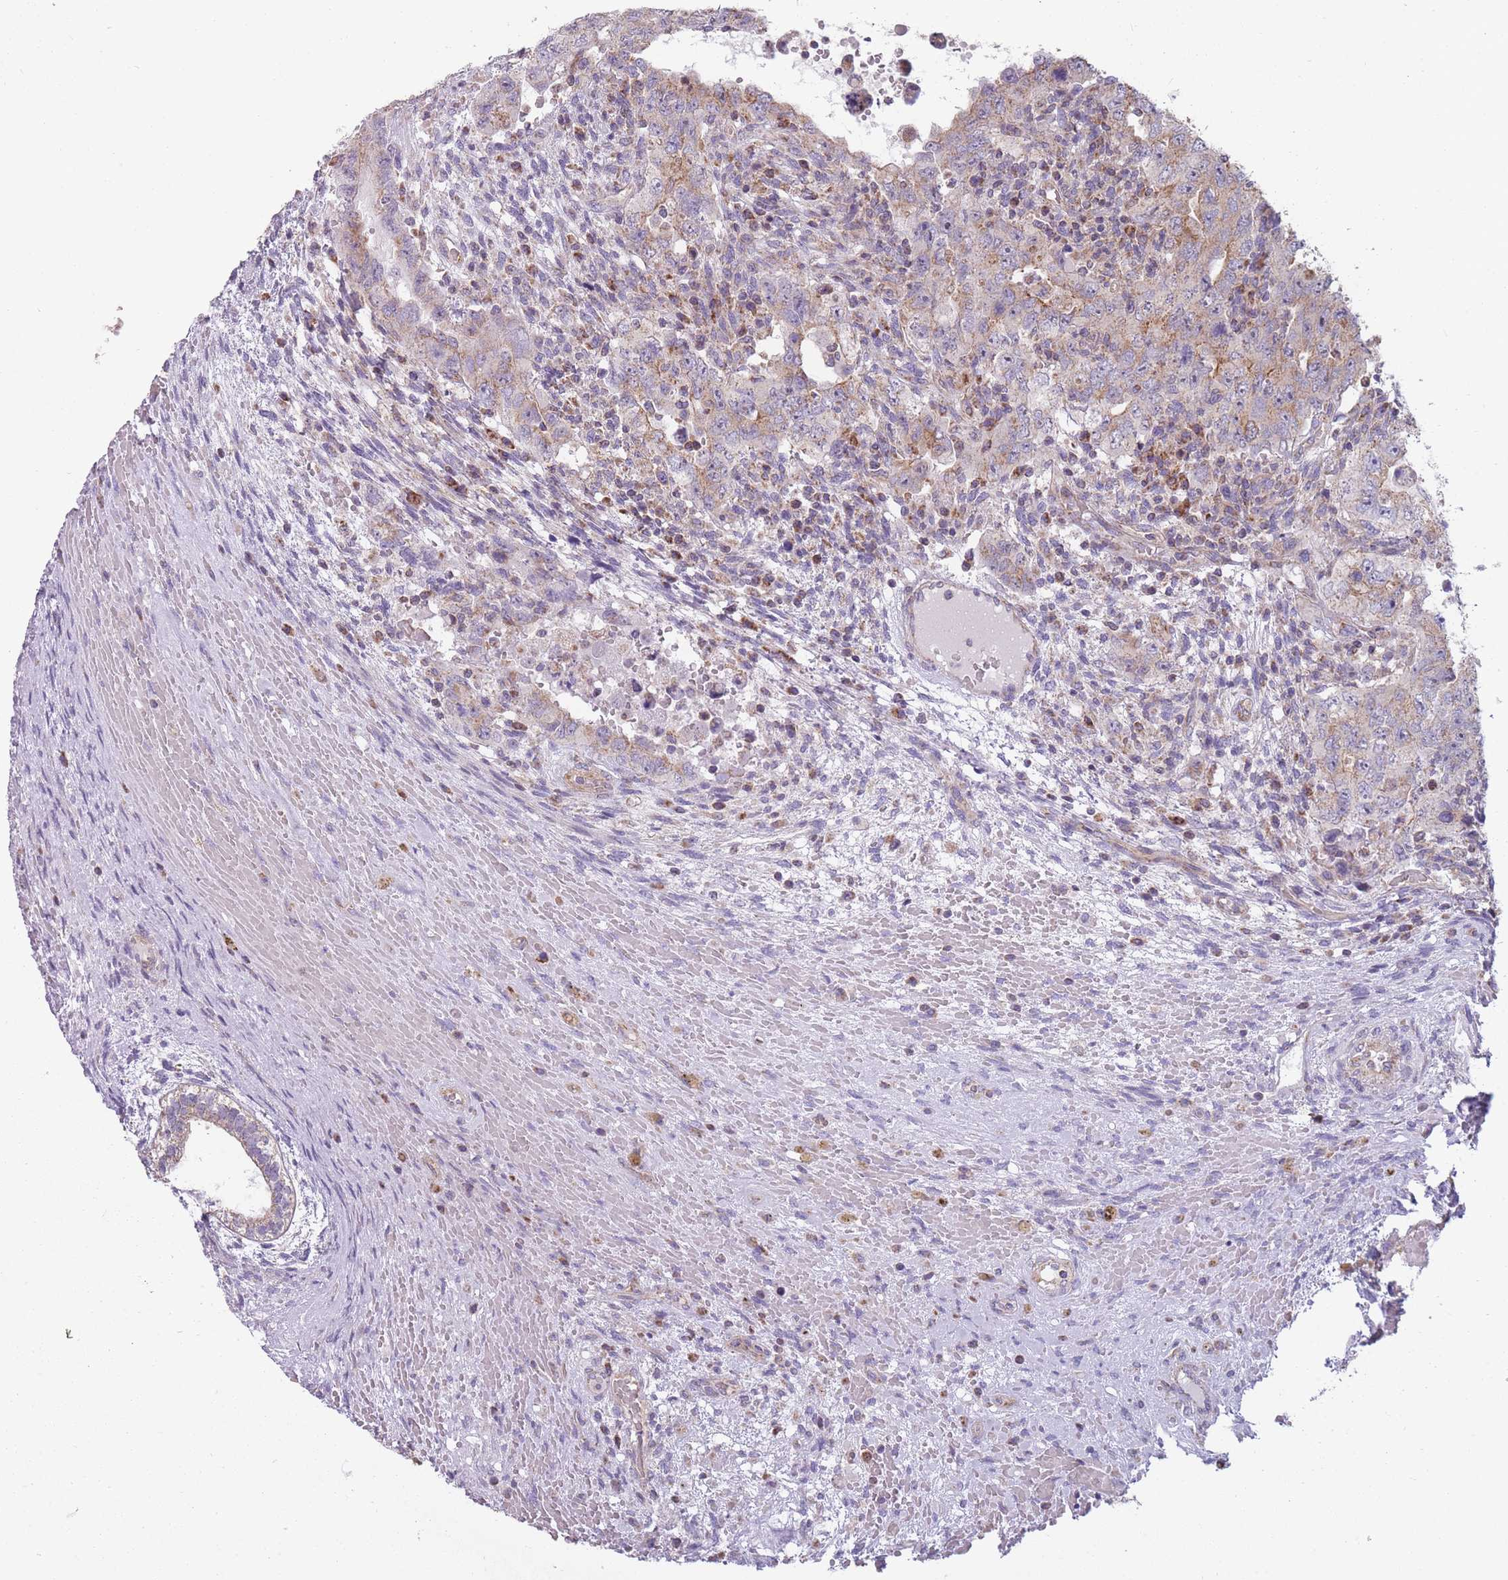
{"staining": {"intensity": "weak", "quantity": "<25%", "location": "cytoplasmic/membranous"}, "tissue": "testis cancer", "cell_type": "Tumor cells", "image_type": "cancer", "snomed": [{"axis": "morphology", "description": "Carcinoma, Embryonal, NOS"}, {"axis": "topography", "description": "Testis"}], "caption": "Image shows no protein expression in tumor cells of embryonal carcinoma (testis) tissue.", "gene": "NDUFA9", "patient": {"sex": "male", "age": 26}}